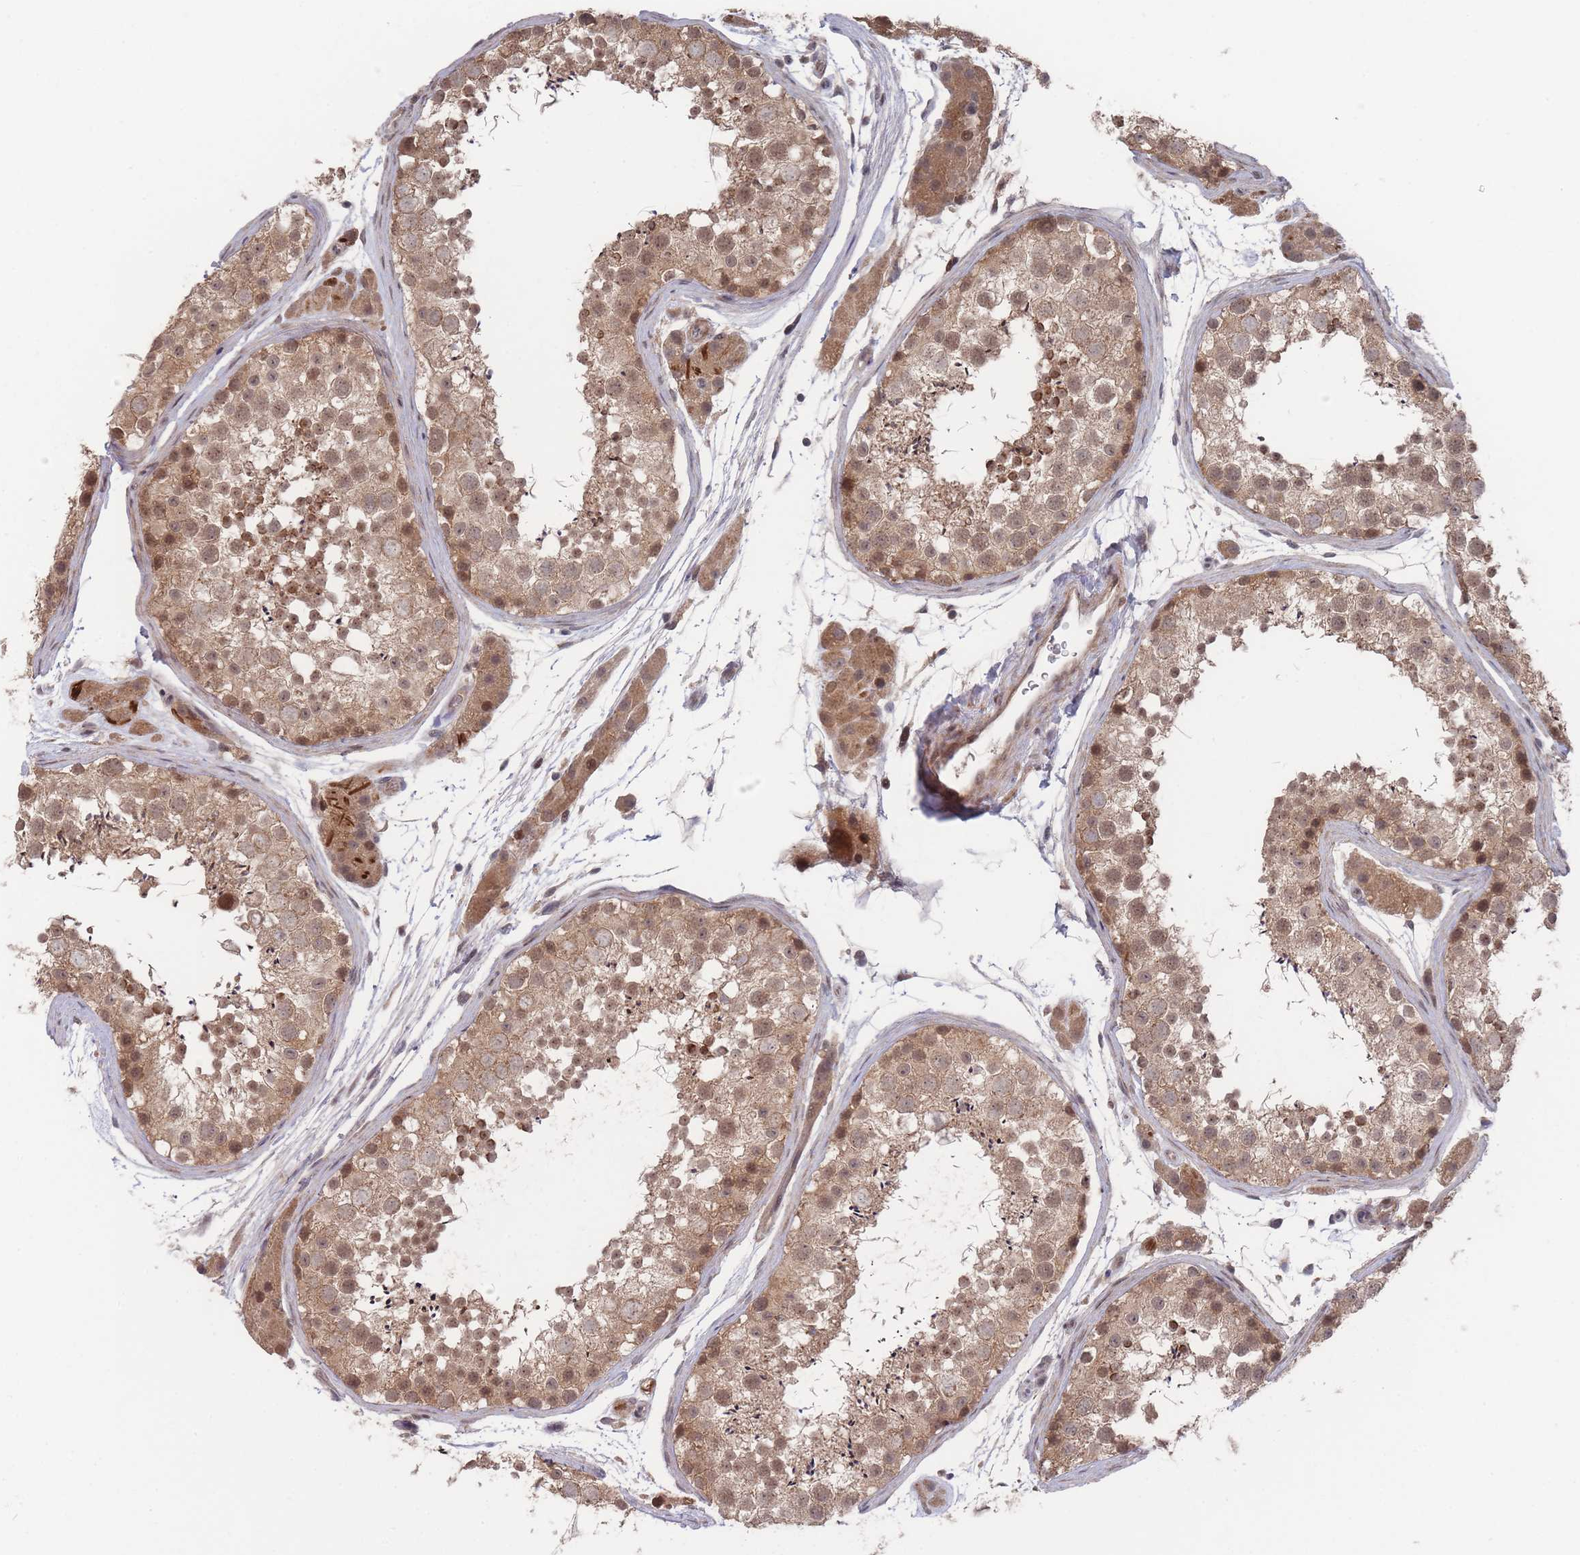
{"staining": {"intensity": "moderate", "quantity": ">75%", "location": "cytoplasmic/membranous,nuclear"}, "tissue": "testis", "cell_type": "Cells in seminiferous ducts", "image_type": "normal", "snomed": [{"axis": "morphology", "description": "Normal tissue, NOS"}, {"axis": "topography", "description": "Testis"}], "caption": "A brown stain highlights moderate cytoplasmic/membranous,nuclear positivity of a protein in cells in seminiferous ducts of normal testis. Nuclei are stained in blue.", "gene": "SF3B1", "patient": {"sex": "male", "age": 41}}